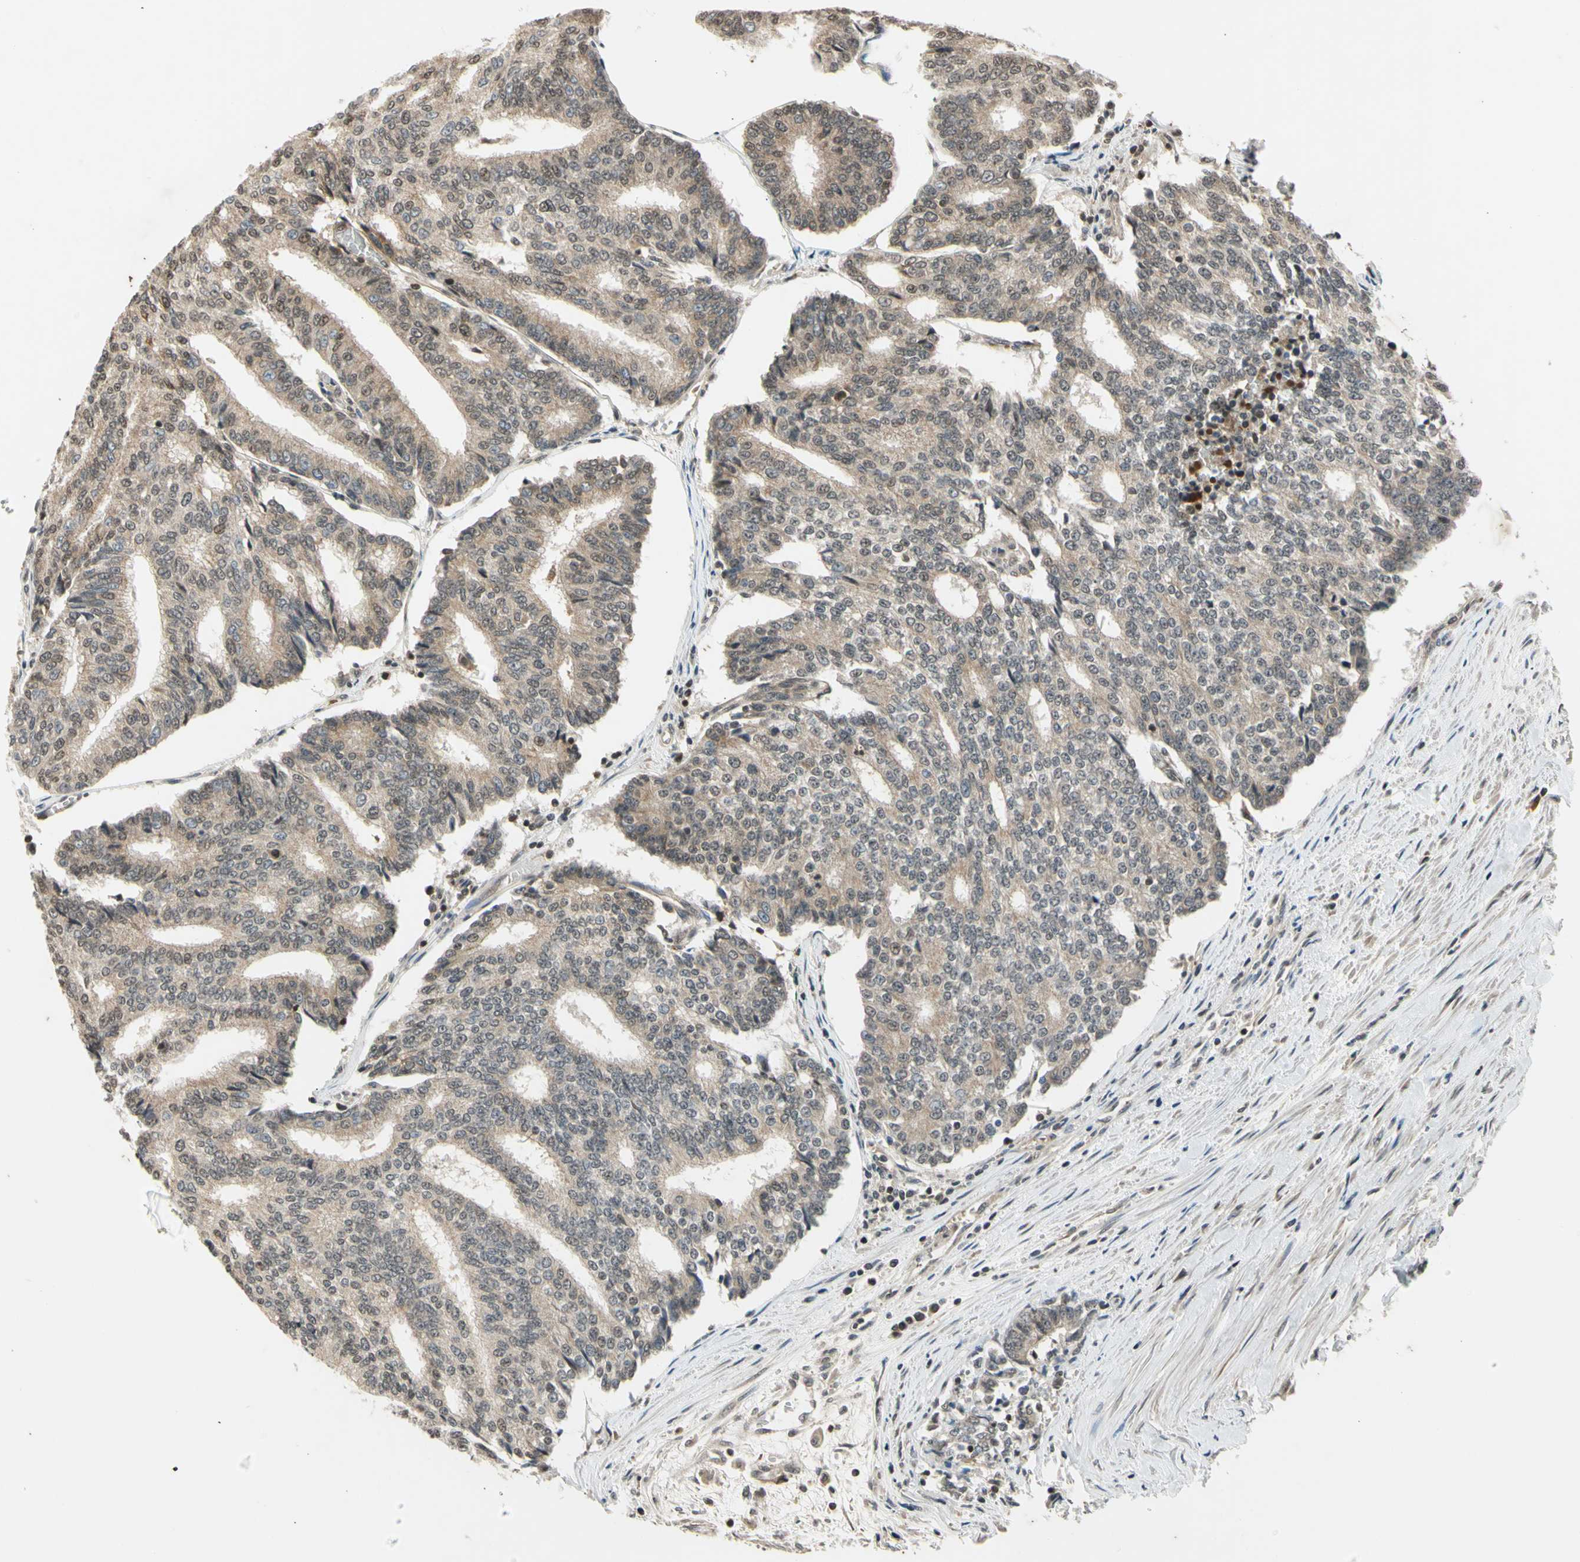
{"staining": {"intensity": "weak", "quantity": ">75%", "location": "cytoplasmic/membranous"}, "tissue": "prostate cancer", "cell_type": "Tumor cells", "image_type": "cancer", "snomed": [{"axis": "morphology", "description": "Adenocarcinoma, High grade"}, {"axis": "topography", "description": "Prostate"}], "caption": "Brown immunohistochemical staining in human adenocarcinoma (high-grade) (prostate) shows weak cytoplasmic/membranous expression in approximately >75% of tumor cells.", "gene": "EFNB2", "patient": {"sex": "male", "age": 55}}